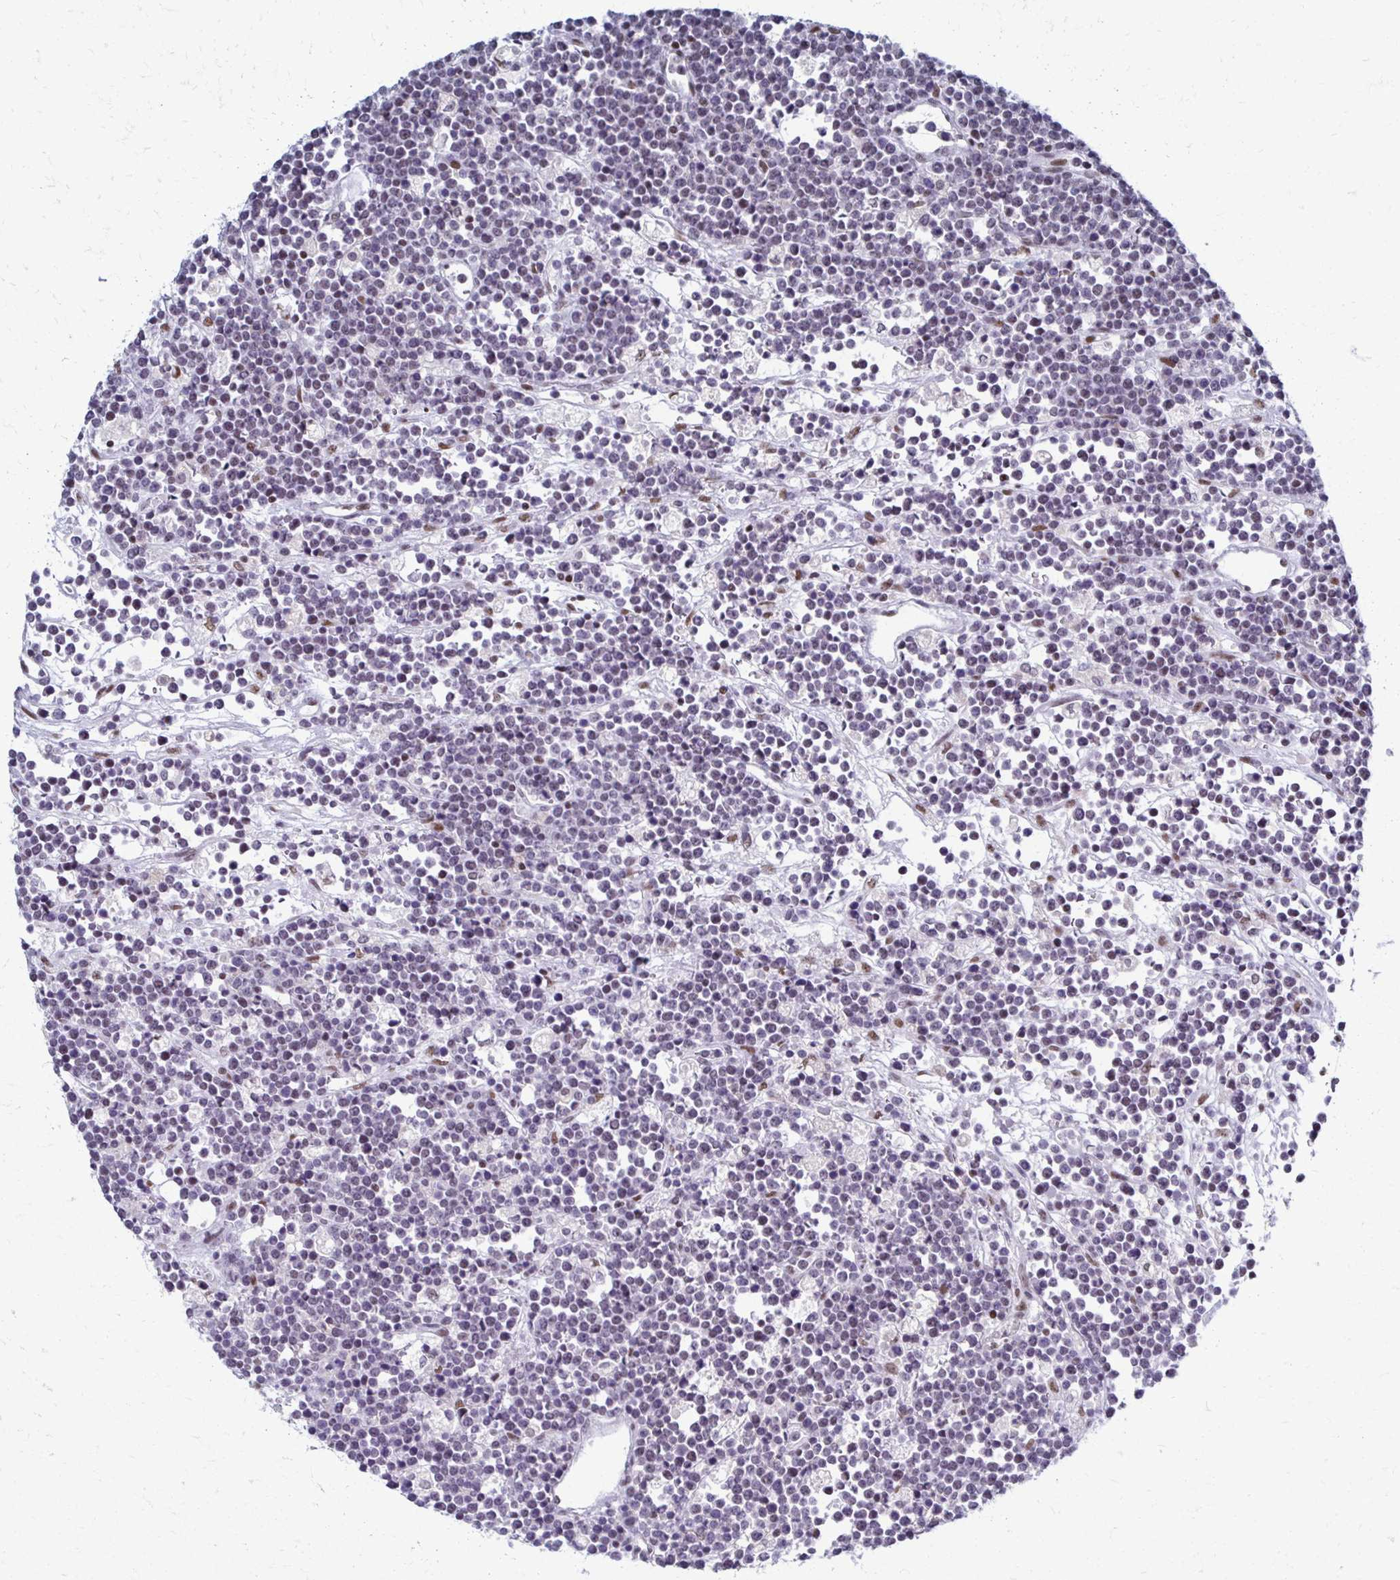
{"staining": {"intensity": "negative", "quantity": "none", "location": "none"}, "tissue": "lymphoma", "cell_type": "Tumor cells", "image_type": "cancer", "snomed": [{"axis": "morphology", "description": "Malignant lymphoma, non-Hodgkin's type, High grade"}, {"axis": "topography", "description": "Ovary"}], "caption": "Tumor cells are negative for protein expression in human lymphoma.", "gene": "IRF7", "patient": {"sex": "female", "age": 56}}